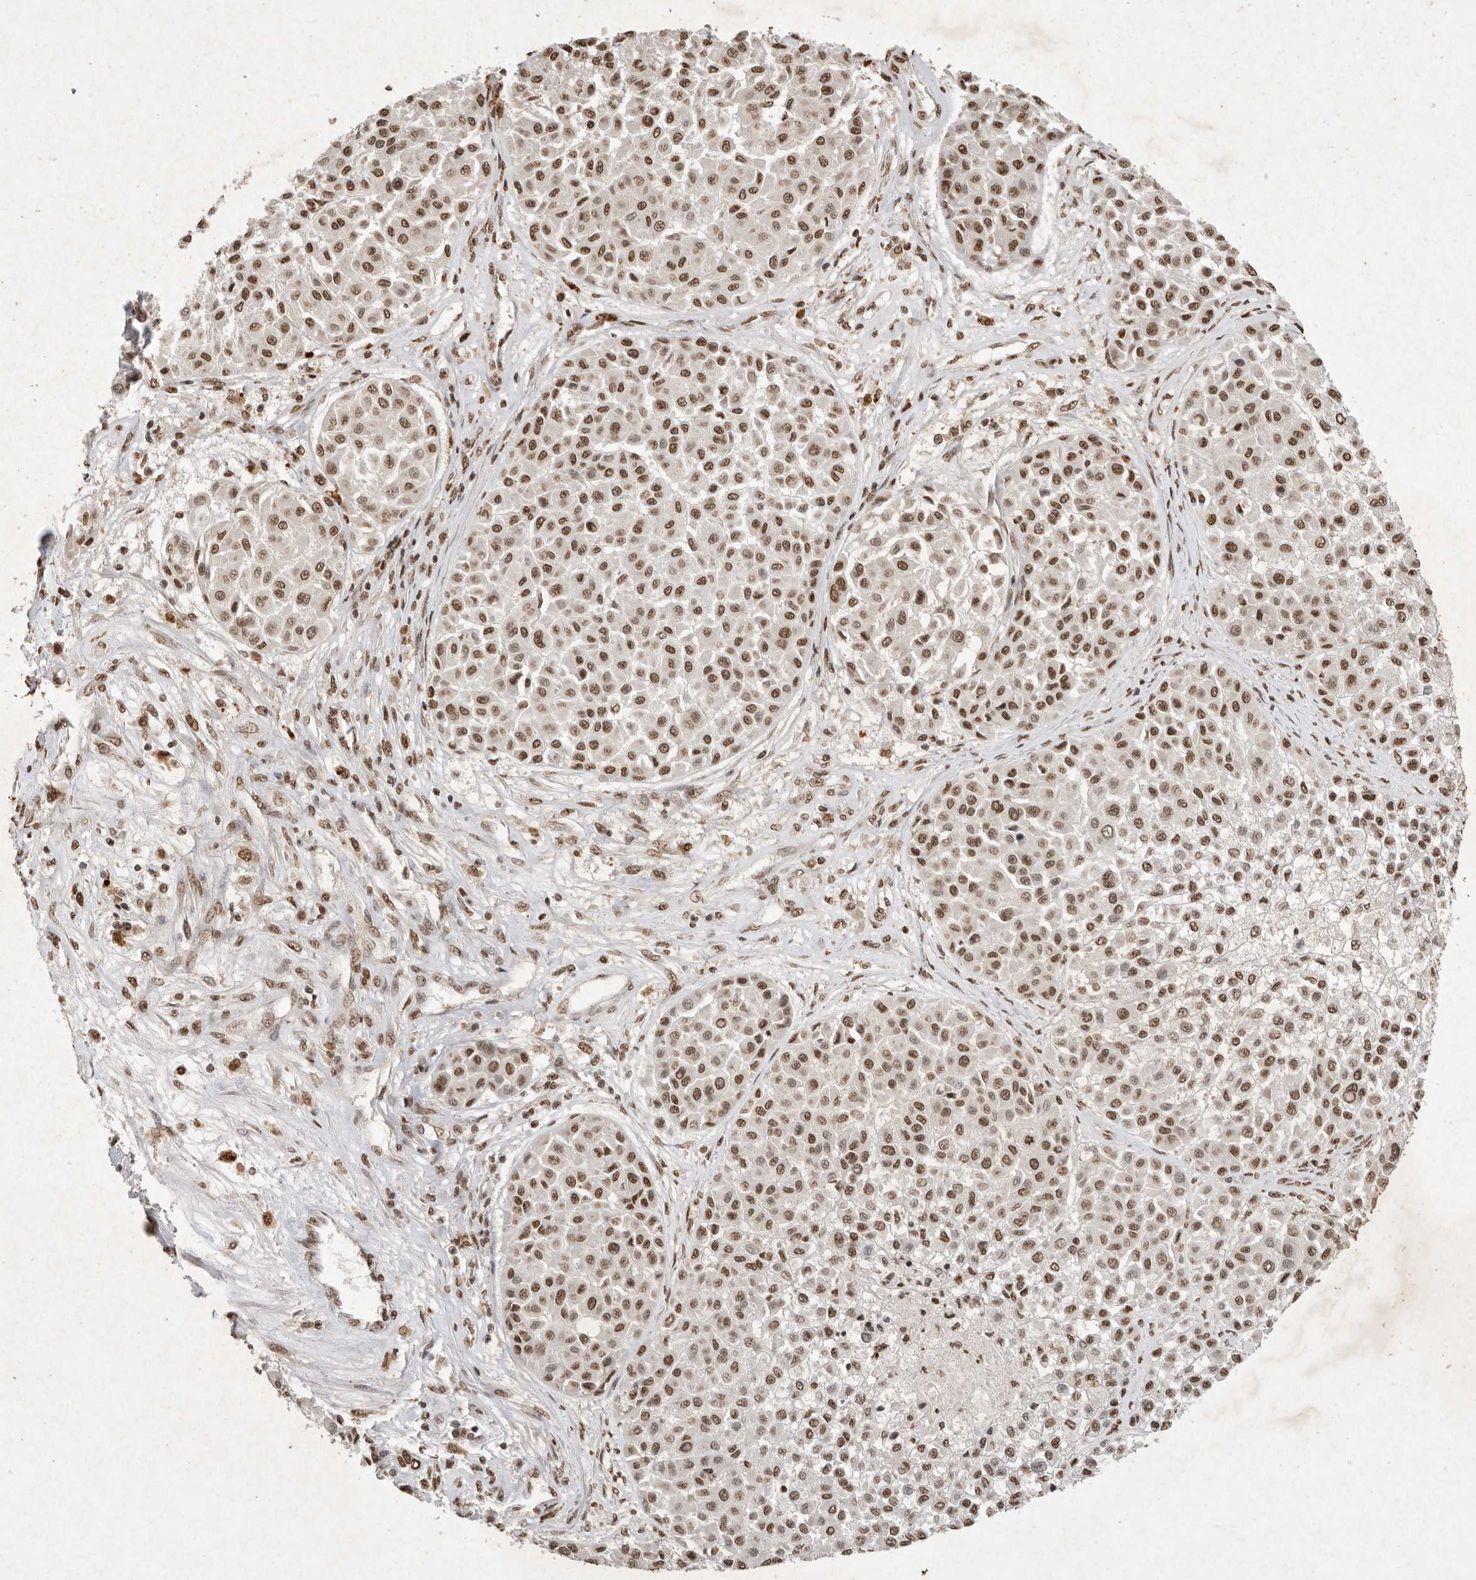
{"staining": {"intensity": "moderate", "quantity": ">75%", "location": "nuclear"}, "tissue": "melanoma", "cell_type": "Tumor cells", "image_type": "cancer", "snomed": [{"axis": "morphology", "description": "Malignant melanoma, Metastatic site"}, {"axis": "topography", "description": "Soft tissue"}], "caption": "Tumor cells display medium levels of moderate nuclear staining in approximately >75% of cells in malignant melanoma (metastatic site).", "gene": "NKX3-2", "patient": {"sex": "male", "age": 41}}